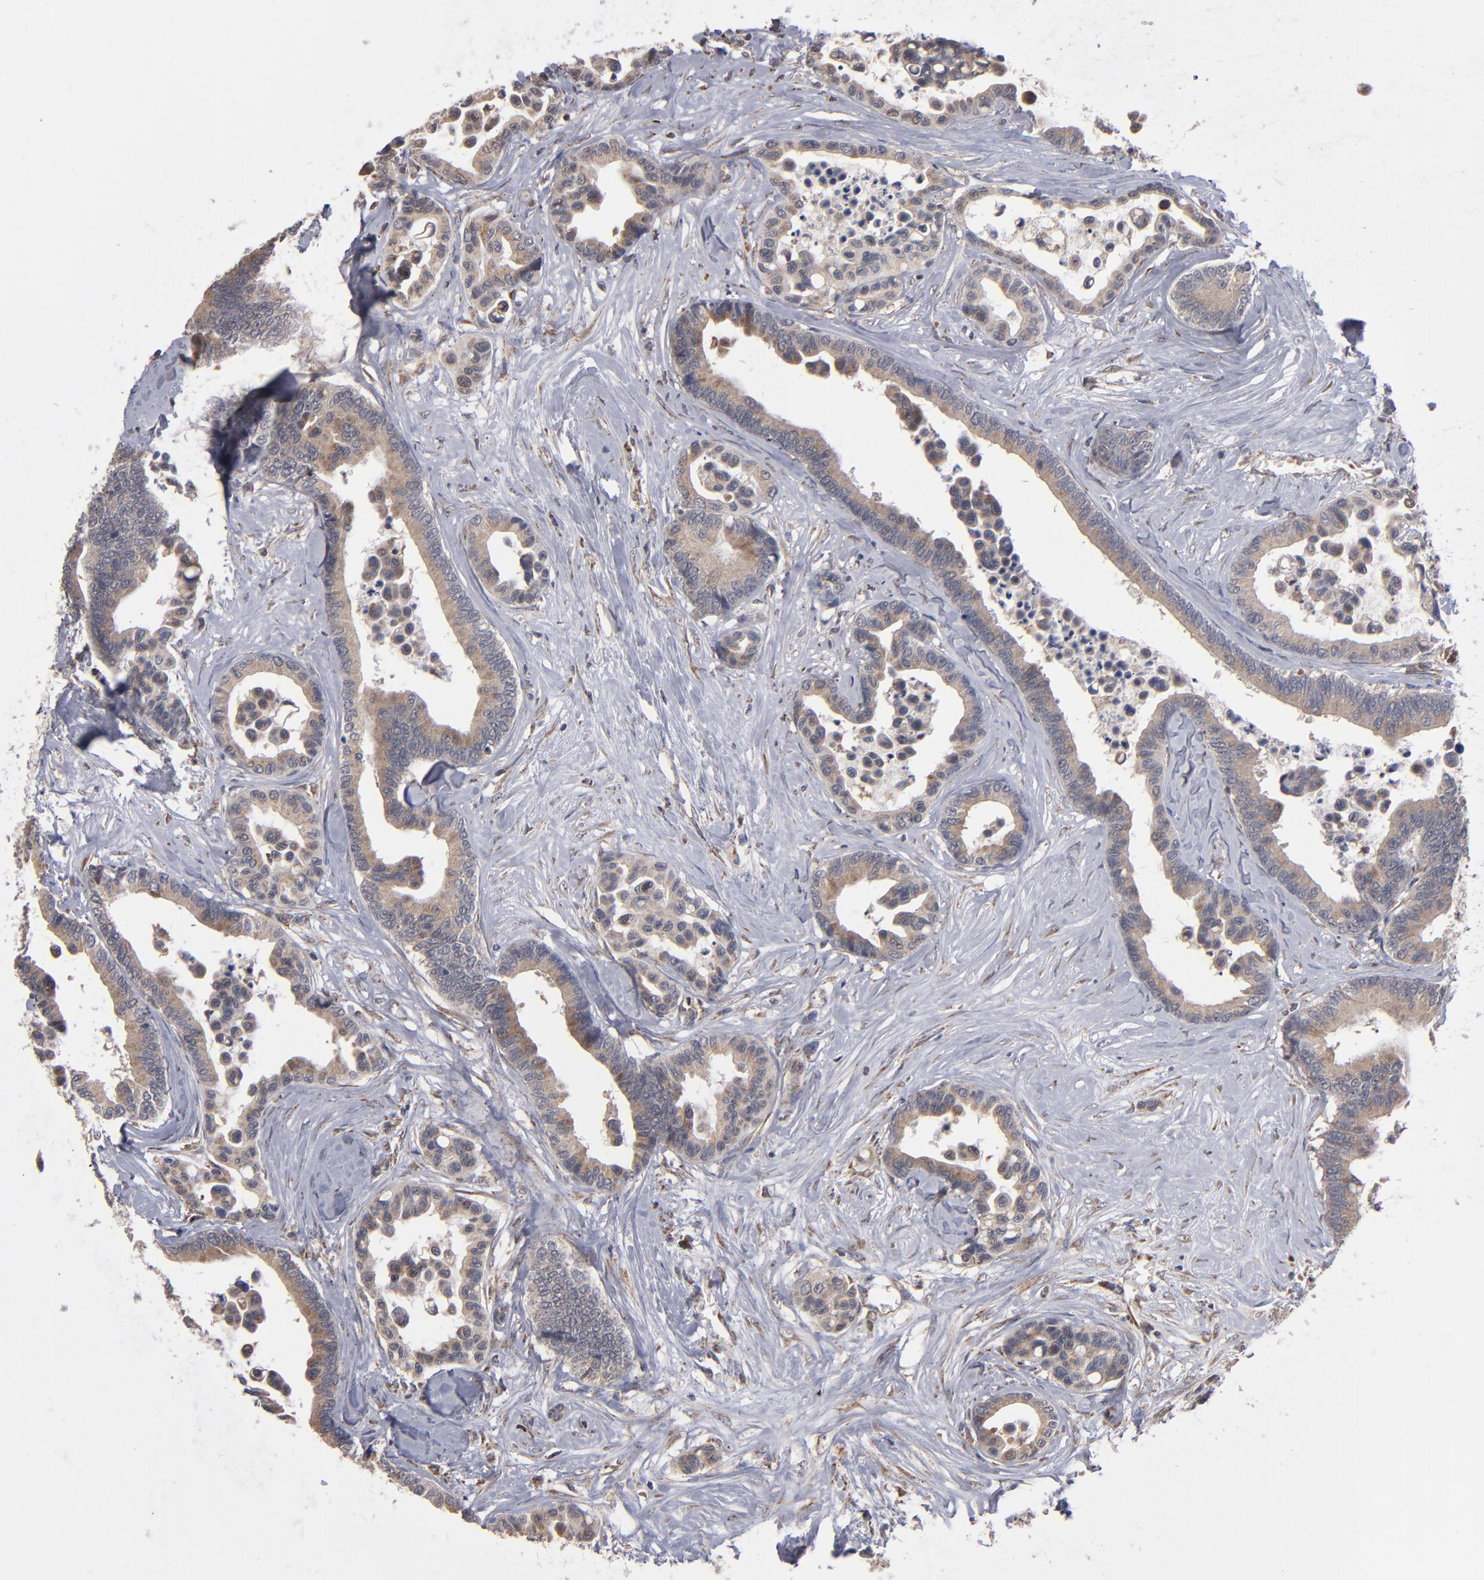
{"staining": {"intensity": "weak", "quantity": ">75%", "location": "cytoplasmic/membranous"}, "tissue": "colorectal cancer", "cell_type": "Tumor cells", "image_type": "cancer", "snomed": [{"axis": "morphology", "description": "Adenocarcinoma, NOS"}, {"axis": "topography", "description": "Colon"}], "caption": "Immunohistochemistry of colorectal cancer displays low levels of weak cytoplasmic/membranous staining in approximately >75% of tumor cells.", "gene": "MIPOL1", "patient": {"sex": "male", "age": 82}}